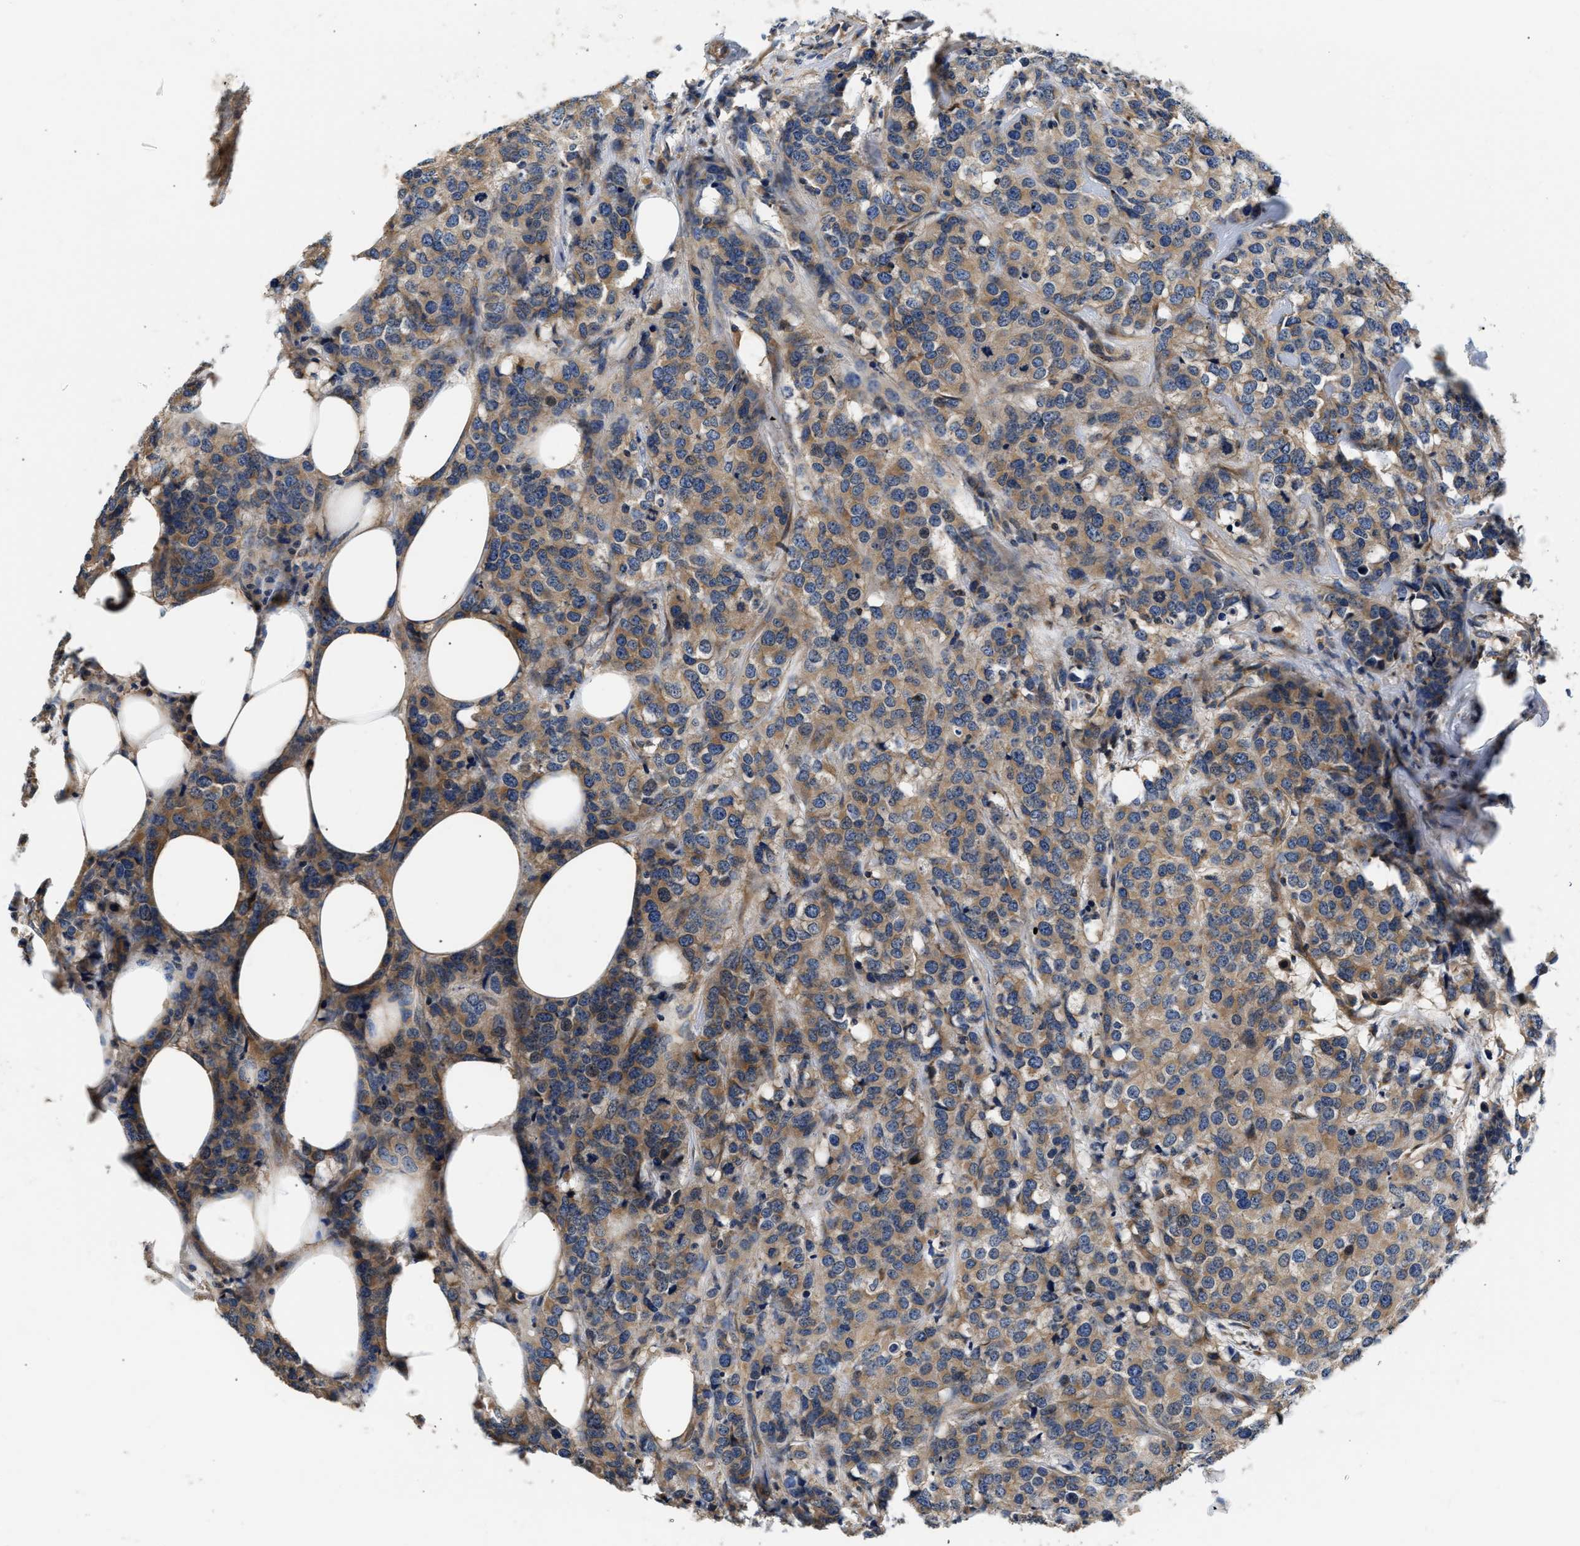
{"staining": {"intensity": "moderate", "quantity": ">75%", "location": "cytoplasmic/membranous"}, "tissue": "breast cancer", "cell_type": "Tumor cells", "image_type": "cancer", "snomed": [{"axis": "morphology", "description": "Lobular carcinoma"}, {"axis": "topography", "description": "Breast"}], "caption": "Immunohistochemical staining of human lobular carcinoma (breast) demonstrates moderate cytoplasmic/membranous protein positivity in approximately >75% of tumor cells.", "gene": "TEX2", "patient": {"sex": "female", "age": 59}}